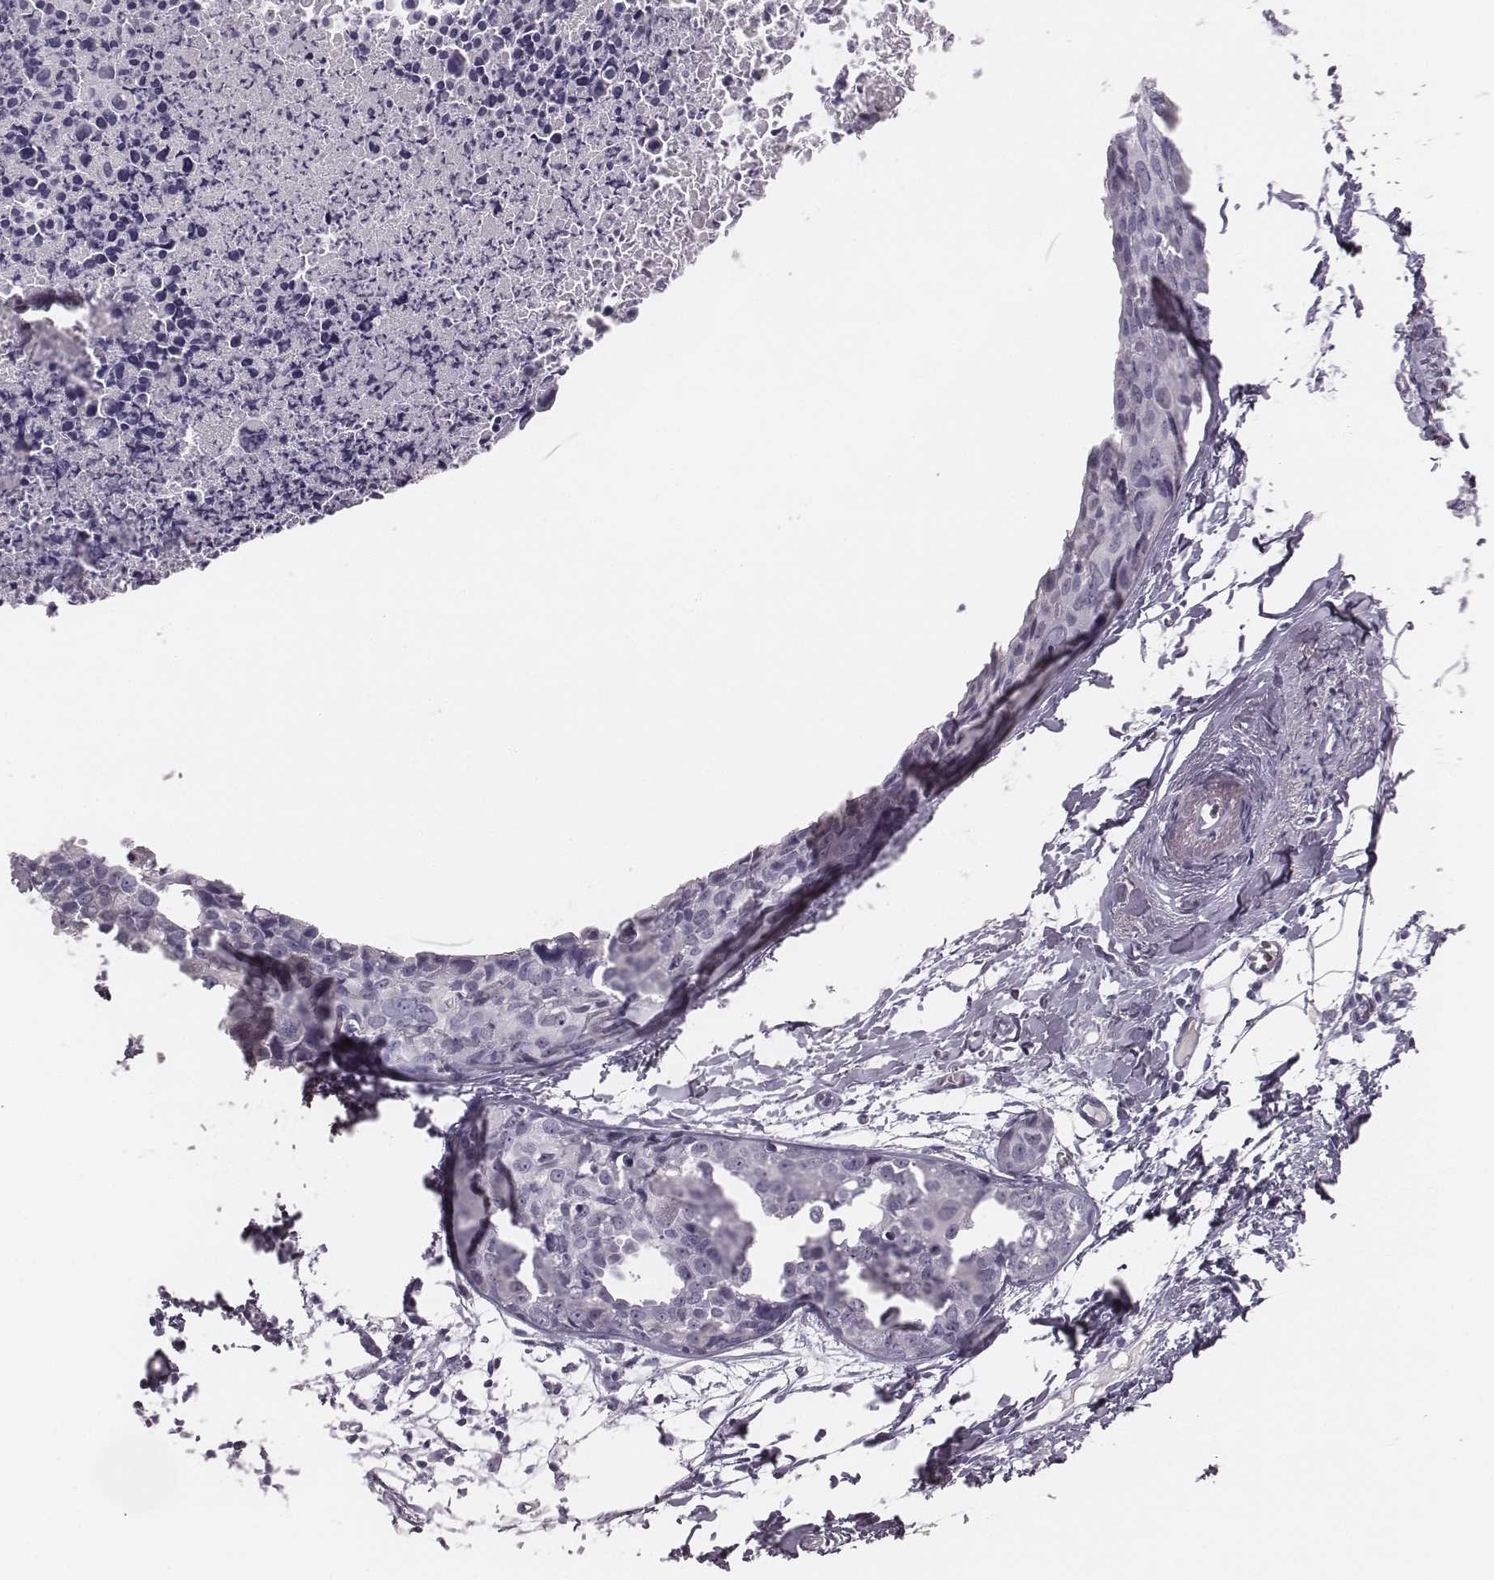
{"staining": {"intensity": "negative", "quantity": "none", "location": "none"}, "tissue": "breast cancer", "cell_type": "Tumor cells", "image_type": "cancer", "snomed": [{"axis": "morphology", "description": "Duct carcinoma"}, {"axis": "topography", "description": "Breast"}], "caption": "IHC of breast cancer displays no positivity in tumor cells.", "gene": "CSH1", "patient": {"sex": "female", "age": 38}}